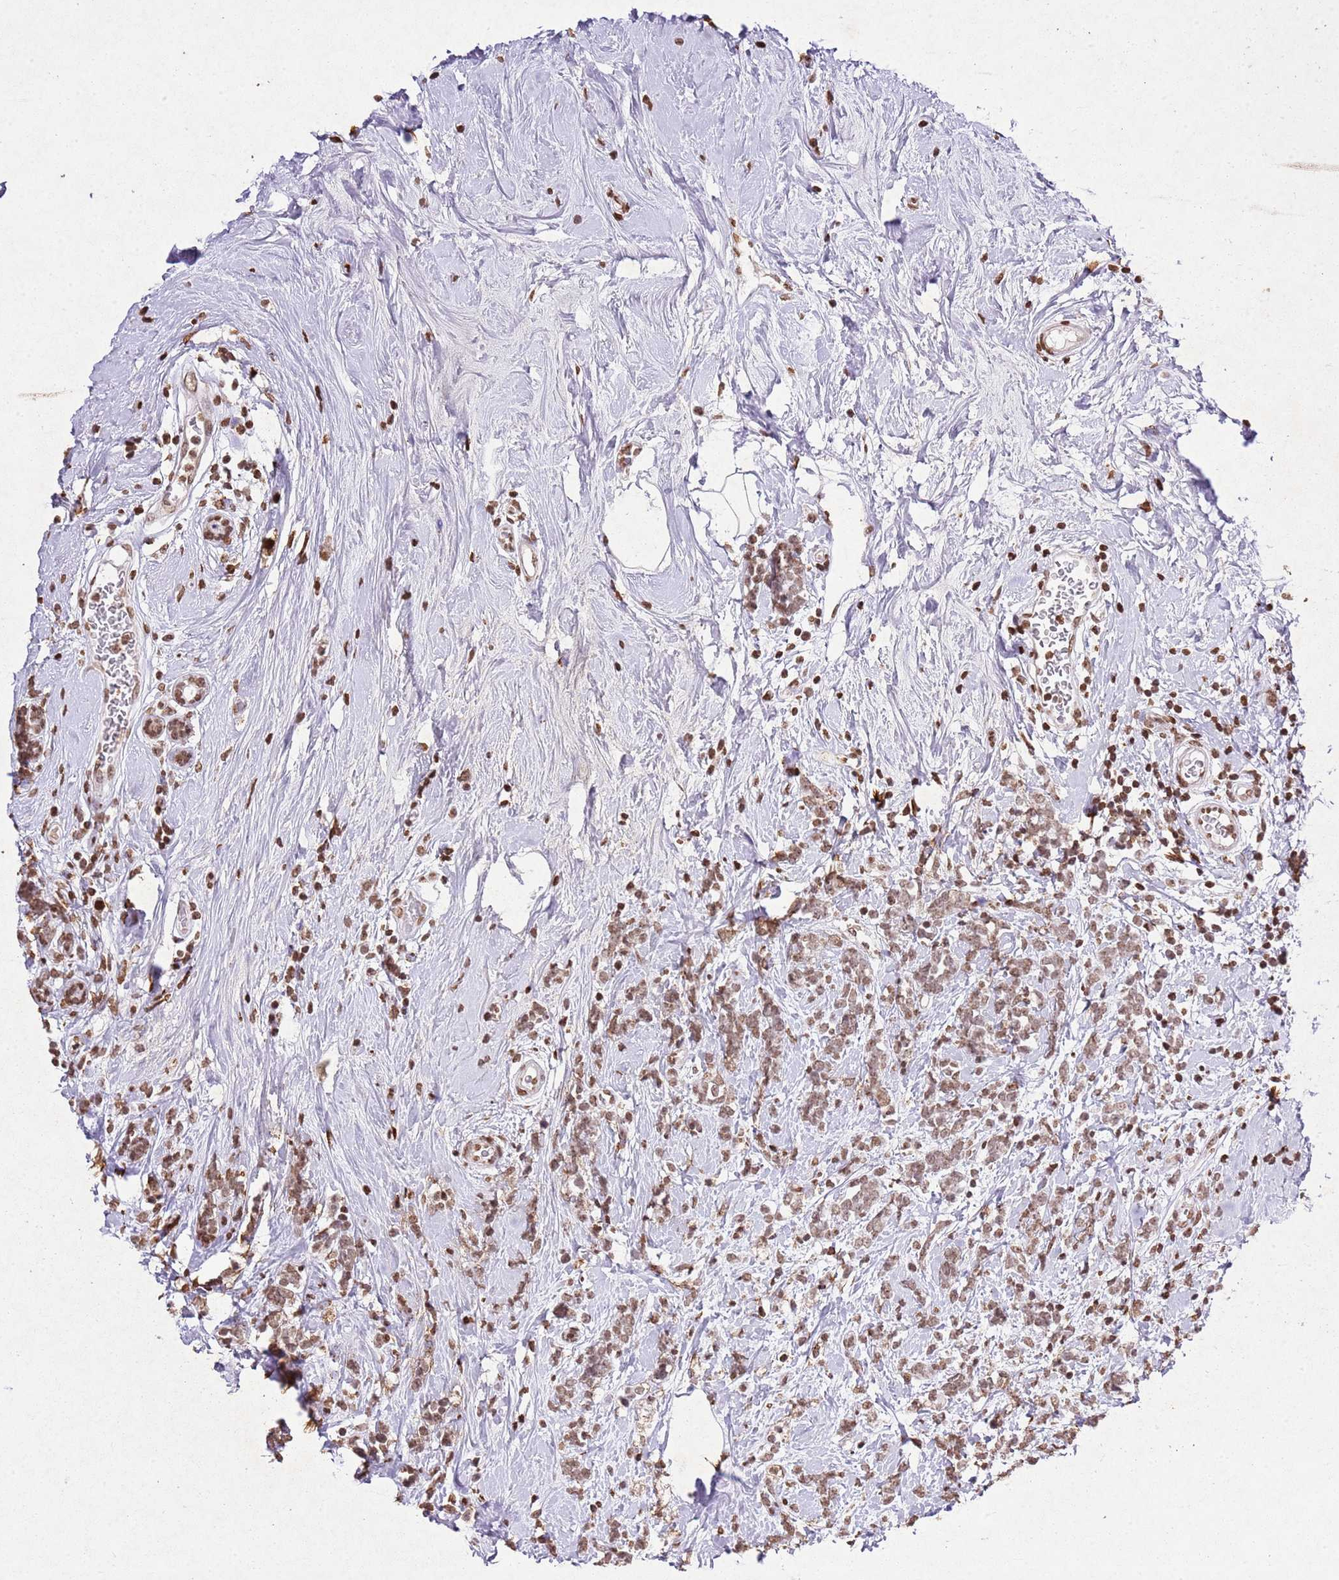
{"staining": {"intensity": "moderate", "quantity": ">75%", "location": "nuclear"}, "tissue": "breast cancer", "cell_type": "Tumor cells", "image_type": "cancer", "snomed": [{"axis": "morphology", "description": "Lobular carcinoma"}, {"axis": "topography", "description": "Breast"}], "caption": "DAB (3,3'-diaminobenzidine) immunohistochemical staining of breast lobular carcinoma displays moderate nuclear protein expression in approximately >75% of tumor cells. (brown staining indicates protein expression, while blue staining denotes nuclei).", "gene": "BMAL1", "patient": {"sex": "female", "age": 58}}